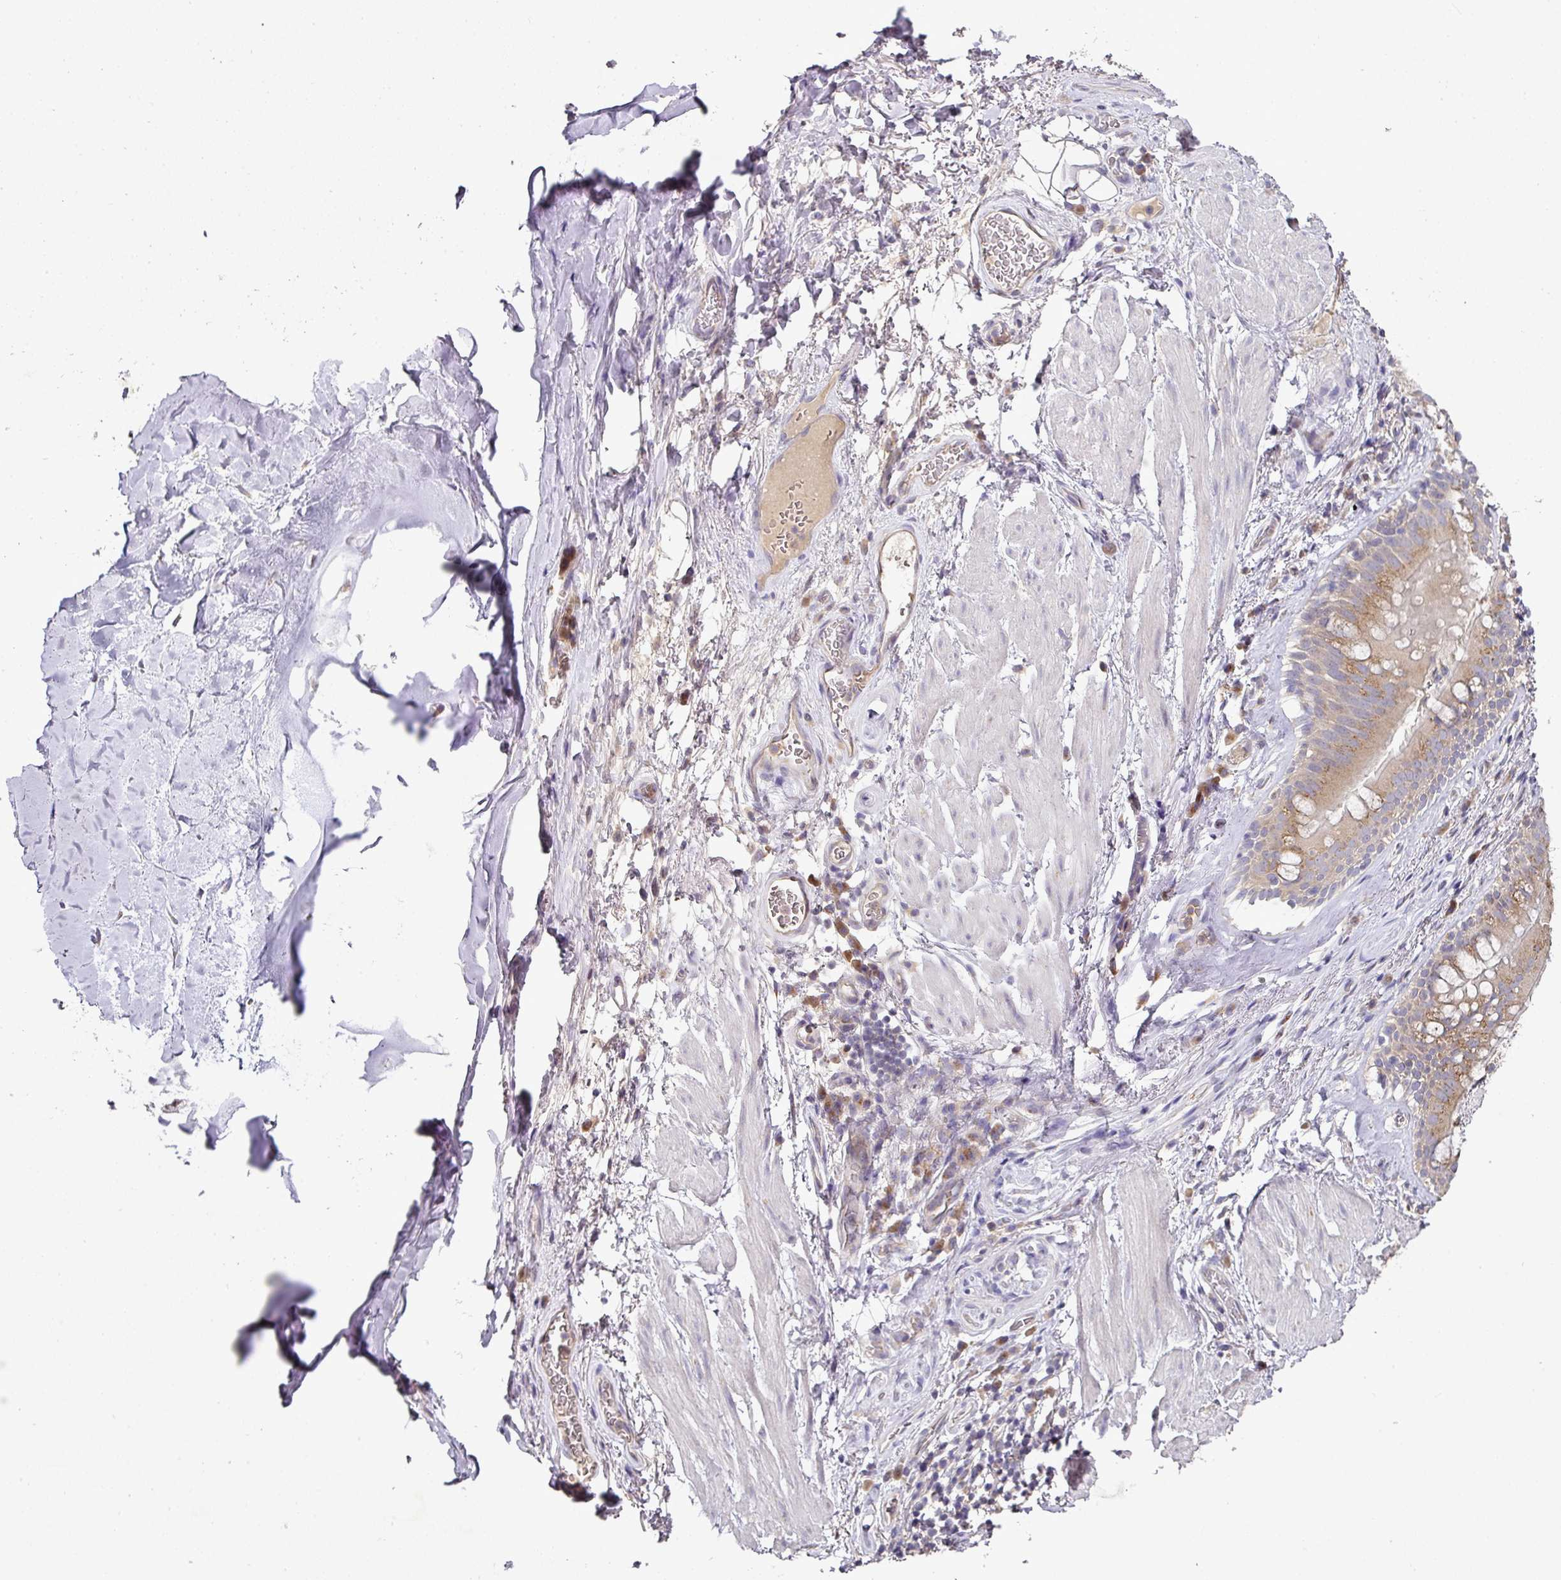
{"staining": {"intensity": "negative", "quantity": "none", "location": "none"}, "tissue": "adipose tissue", "cell_type": "Adipocytes", "image_type": "normal", "snomed": [{"axis": "morphology", "description": "Normal tissue, NOS"}, {"axis": "topography", "description": "Cartilage tissue"}, {"axis": "topography", "description": "Bronchus"}], "caption": "High magnification brightfield microscopy of unremarkable adipose tissue stained with DAB (3,3'-diaminobenzidine) (brown) and counterstained with hematoxylin (blue): adipocytes show no significant staining. (DAB immunohistochemistry (IHC), high magnification).", "gene": "SKIC2", "patient": {"sex": "male", "age": 58}}